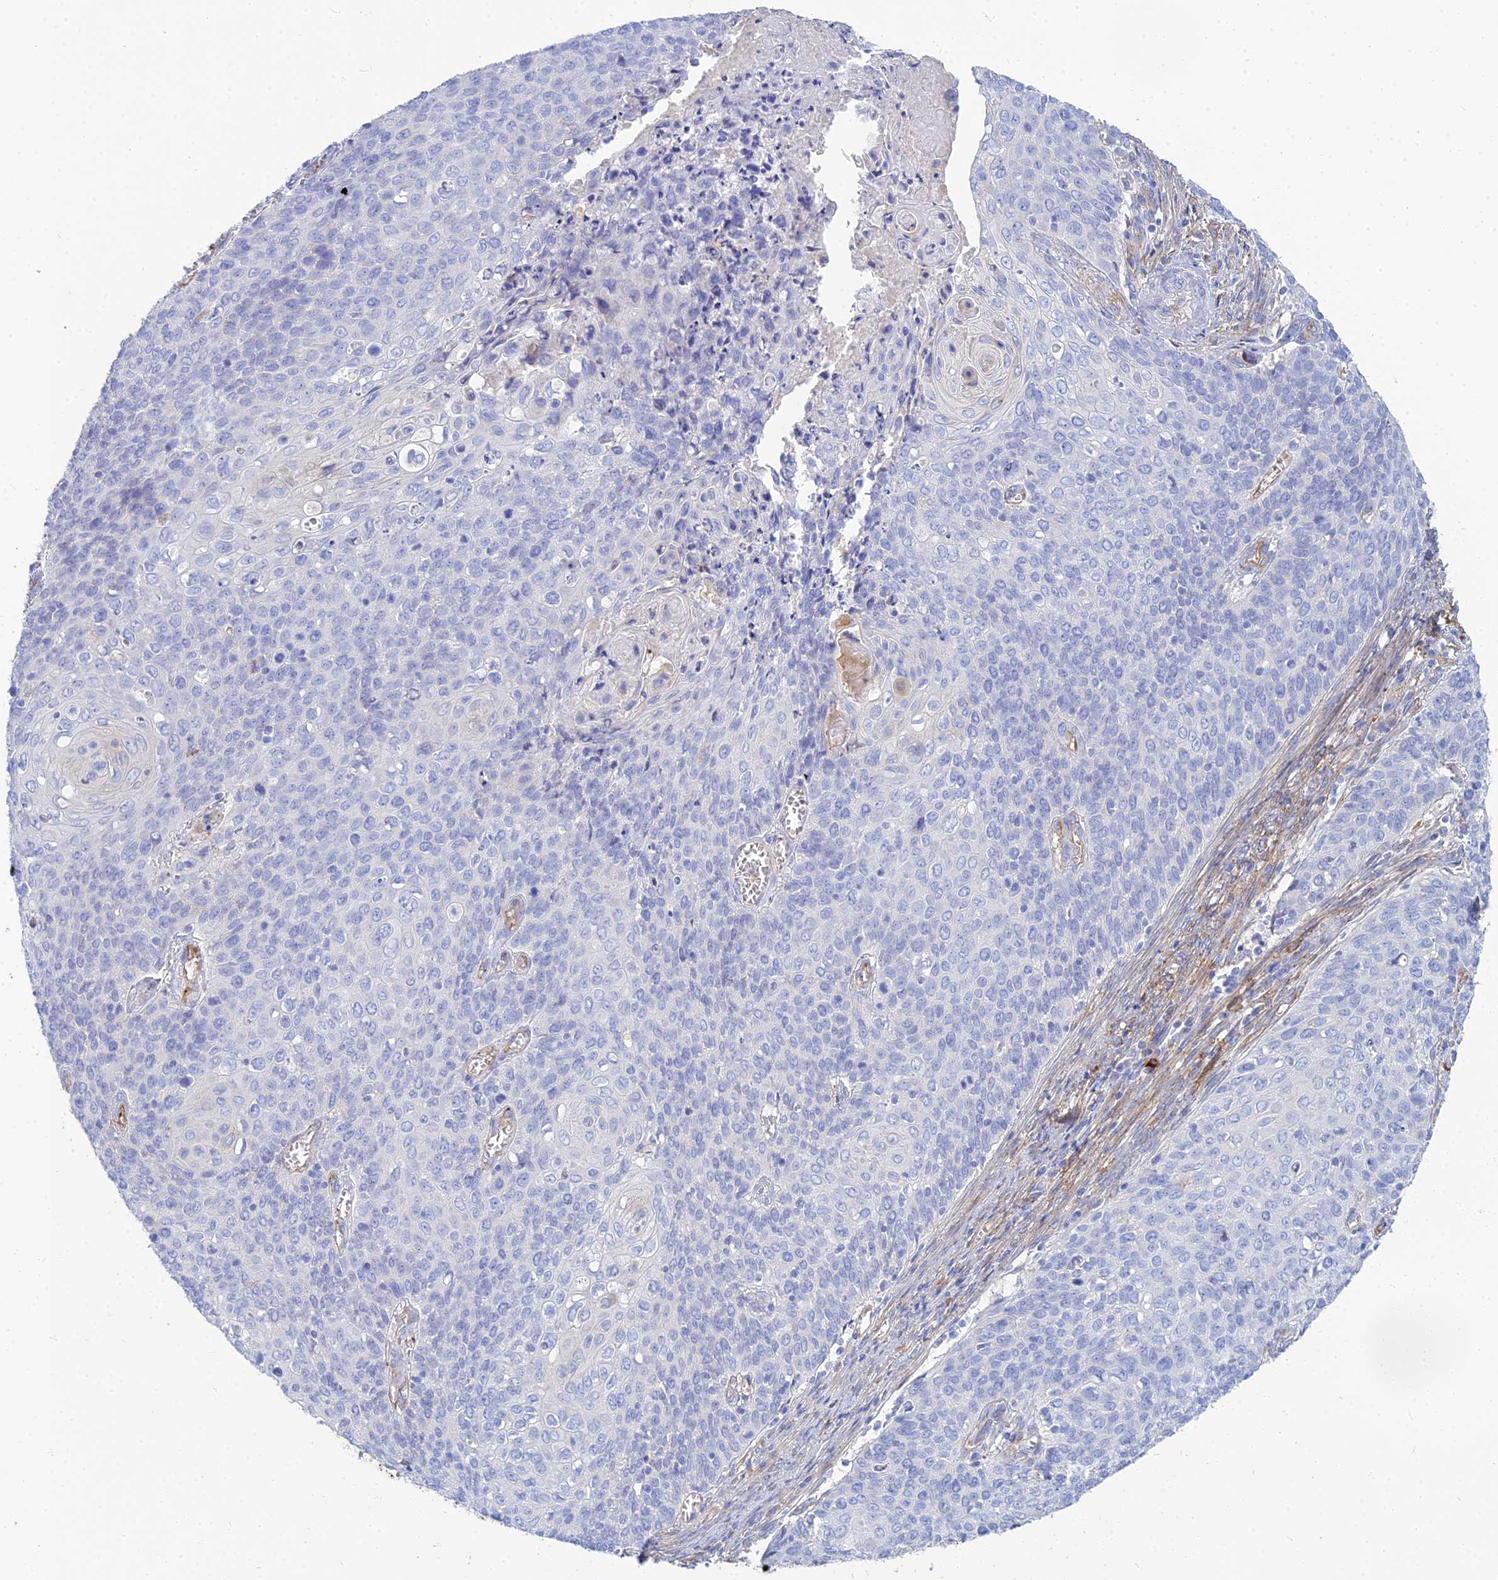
{"staining": {"intensity": "negative", "quantity": "none", "location": "none"}, "tissue": "cervical cancer", "cell_type": "Tumor cells", "image_type": "cancer", "snomed": [{"axis": "morphology", "description": "Squamous cell carcinoma, NOS"}, {"axis": "topography", "description": "Cervix"}], "caption": "IHC histopathology image of neoplastic tissue: squamous cell carcinoma (cervical) stained with DAB (3,3'-diaminobenzidine) demonstrates no significant protein staining in tumor cells.", "gene": "VAT1", "patient": {"sex": "female", "age": 39}}